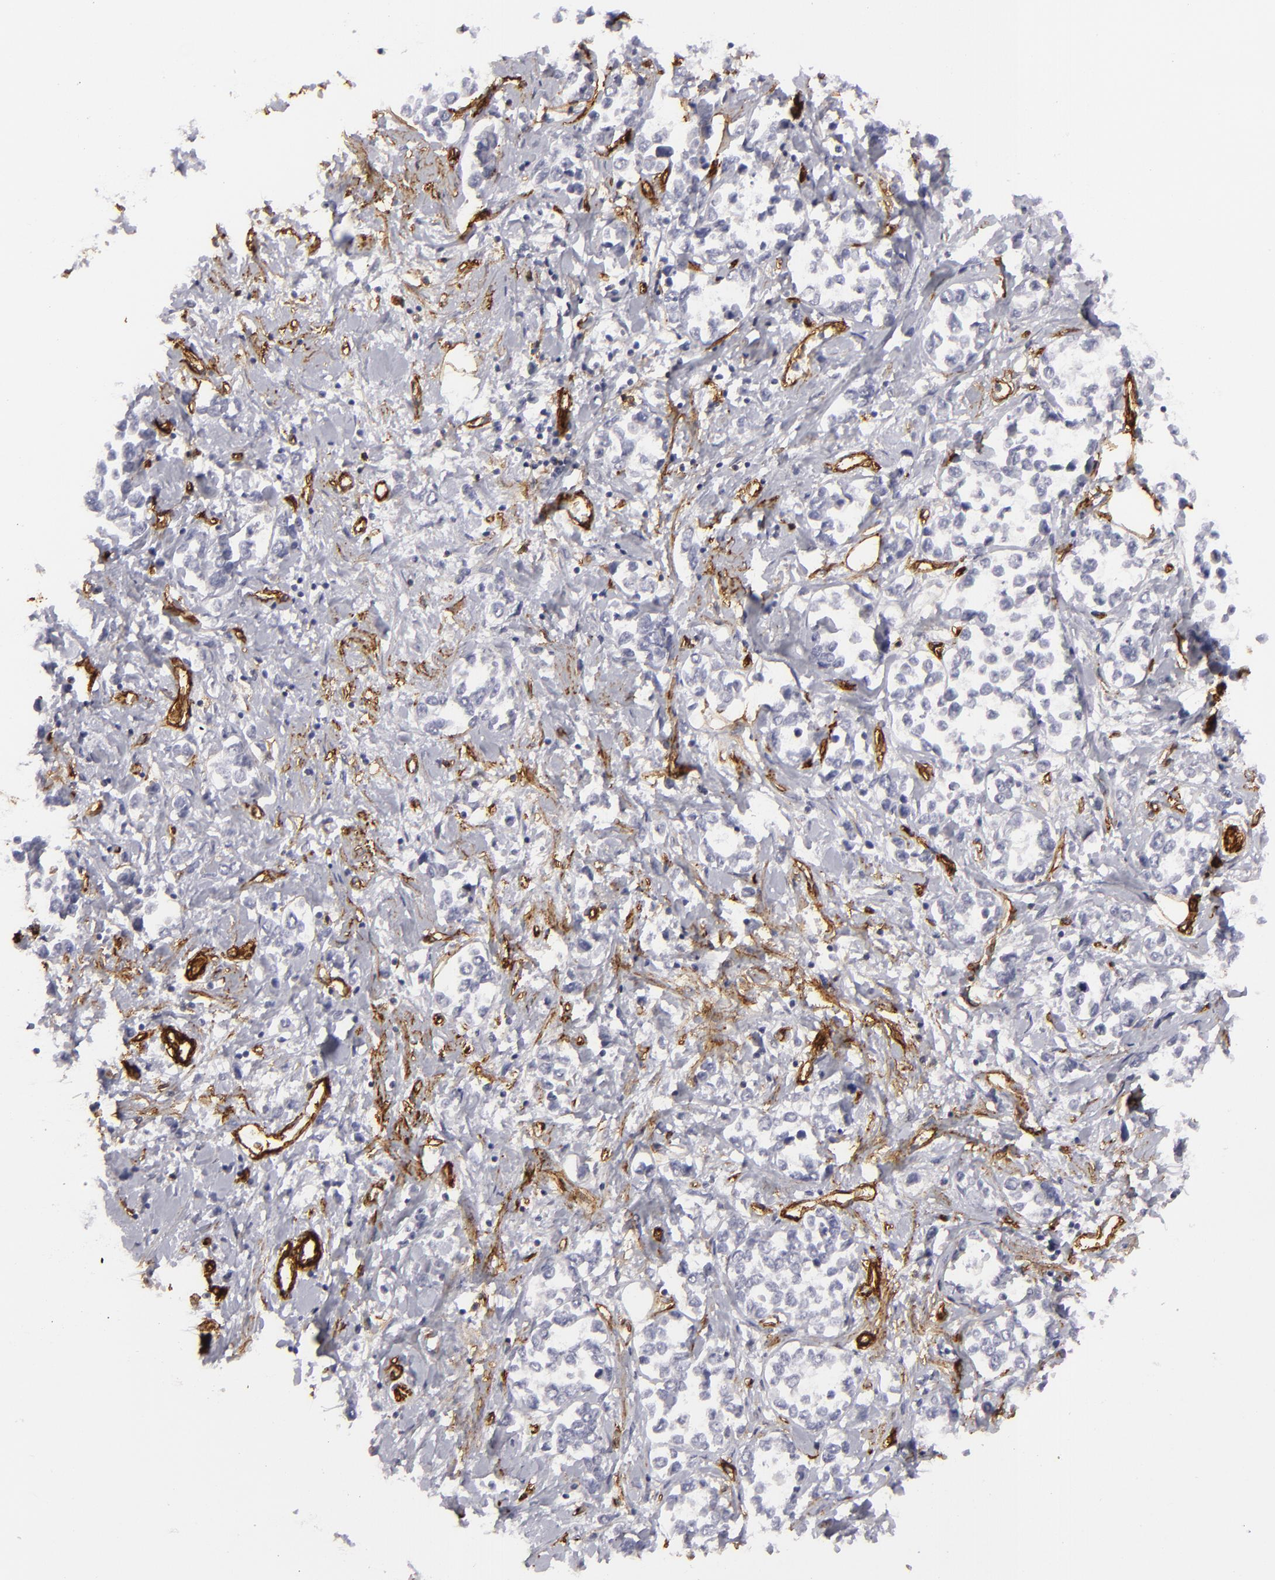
{"staining": {"intensity": "negative", "quantity": "none", "location": "none"}, "tissue": "stomach cancer", "cell_type": "Tumor cells", "image_type": "cancer", "snomed": [{"axis": "morphology", "description": "Adenocarcinoma, NOS"}, {"axis": "topography", "description": "Stomach, upper"}], "caption": "Immunohistochemistry (IHC) micrograph of human stomach cancer (adenocarcinoma) stained for a protein (brown), which displays no positivity in tumor cells.", "gene": "MCAM", "patient": {"sex": "male", "age": 76}}